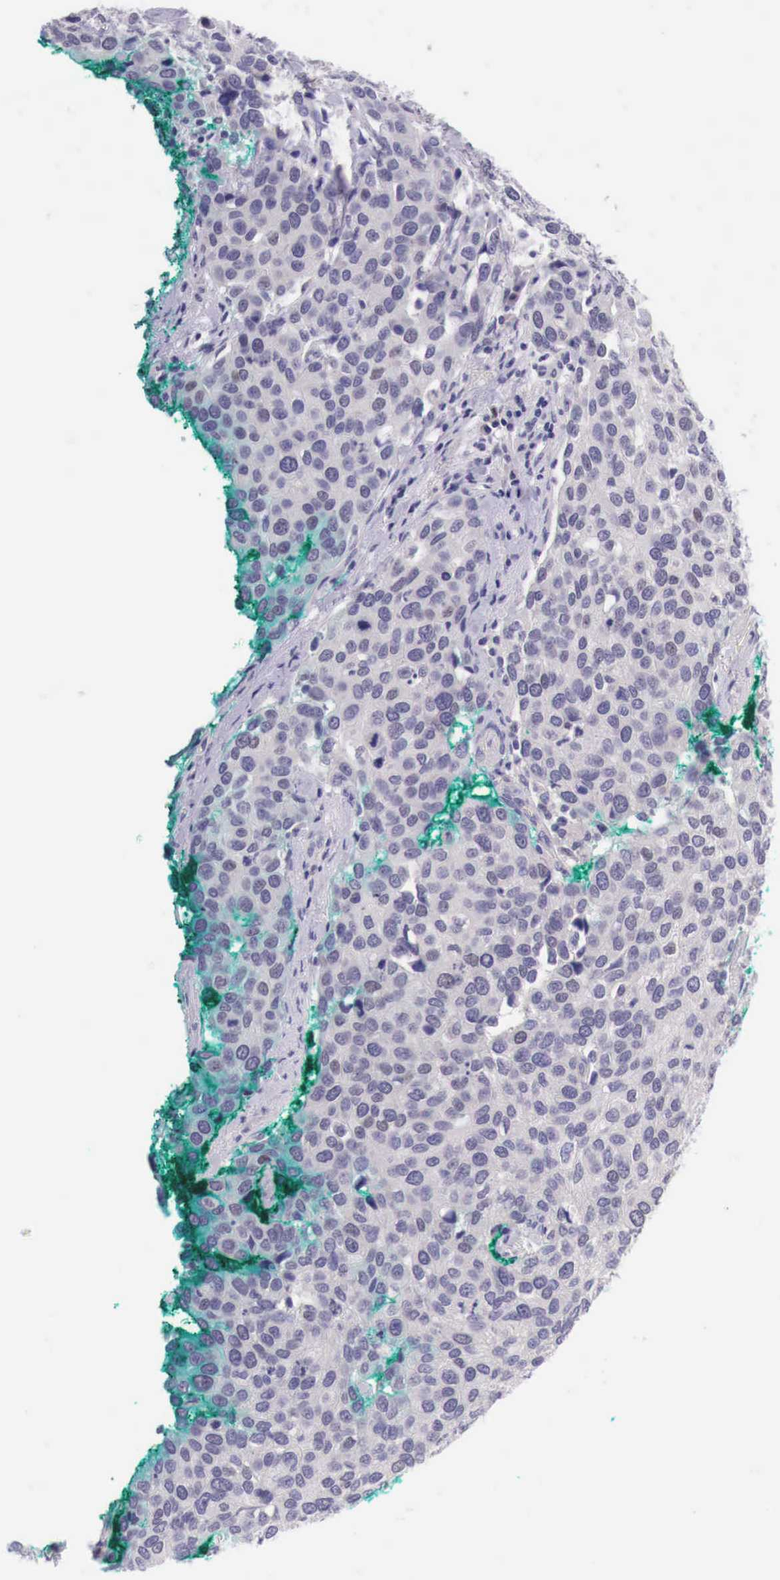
{"staining": {"intensity": "negative", "quantity": "none", "location": "none"}, "tissue": "cervical cancer", "cell_type": "Tumor cells", "image_type": "cancer", "snomed": [{"axis": "morphology", "description": "Squamous cell carcinoma, NOS"}, {"axis": "topography", "description": "Cervix"}], "caption": "High power microscopy micrograph of an immunohistochemistry photomicrograph of cervical squamous cell carcinoma, revealing no significant expression in tumor cells.", "gene": "BCL6", "patient": {"sex": "female", "age": 54}}